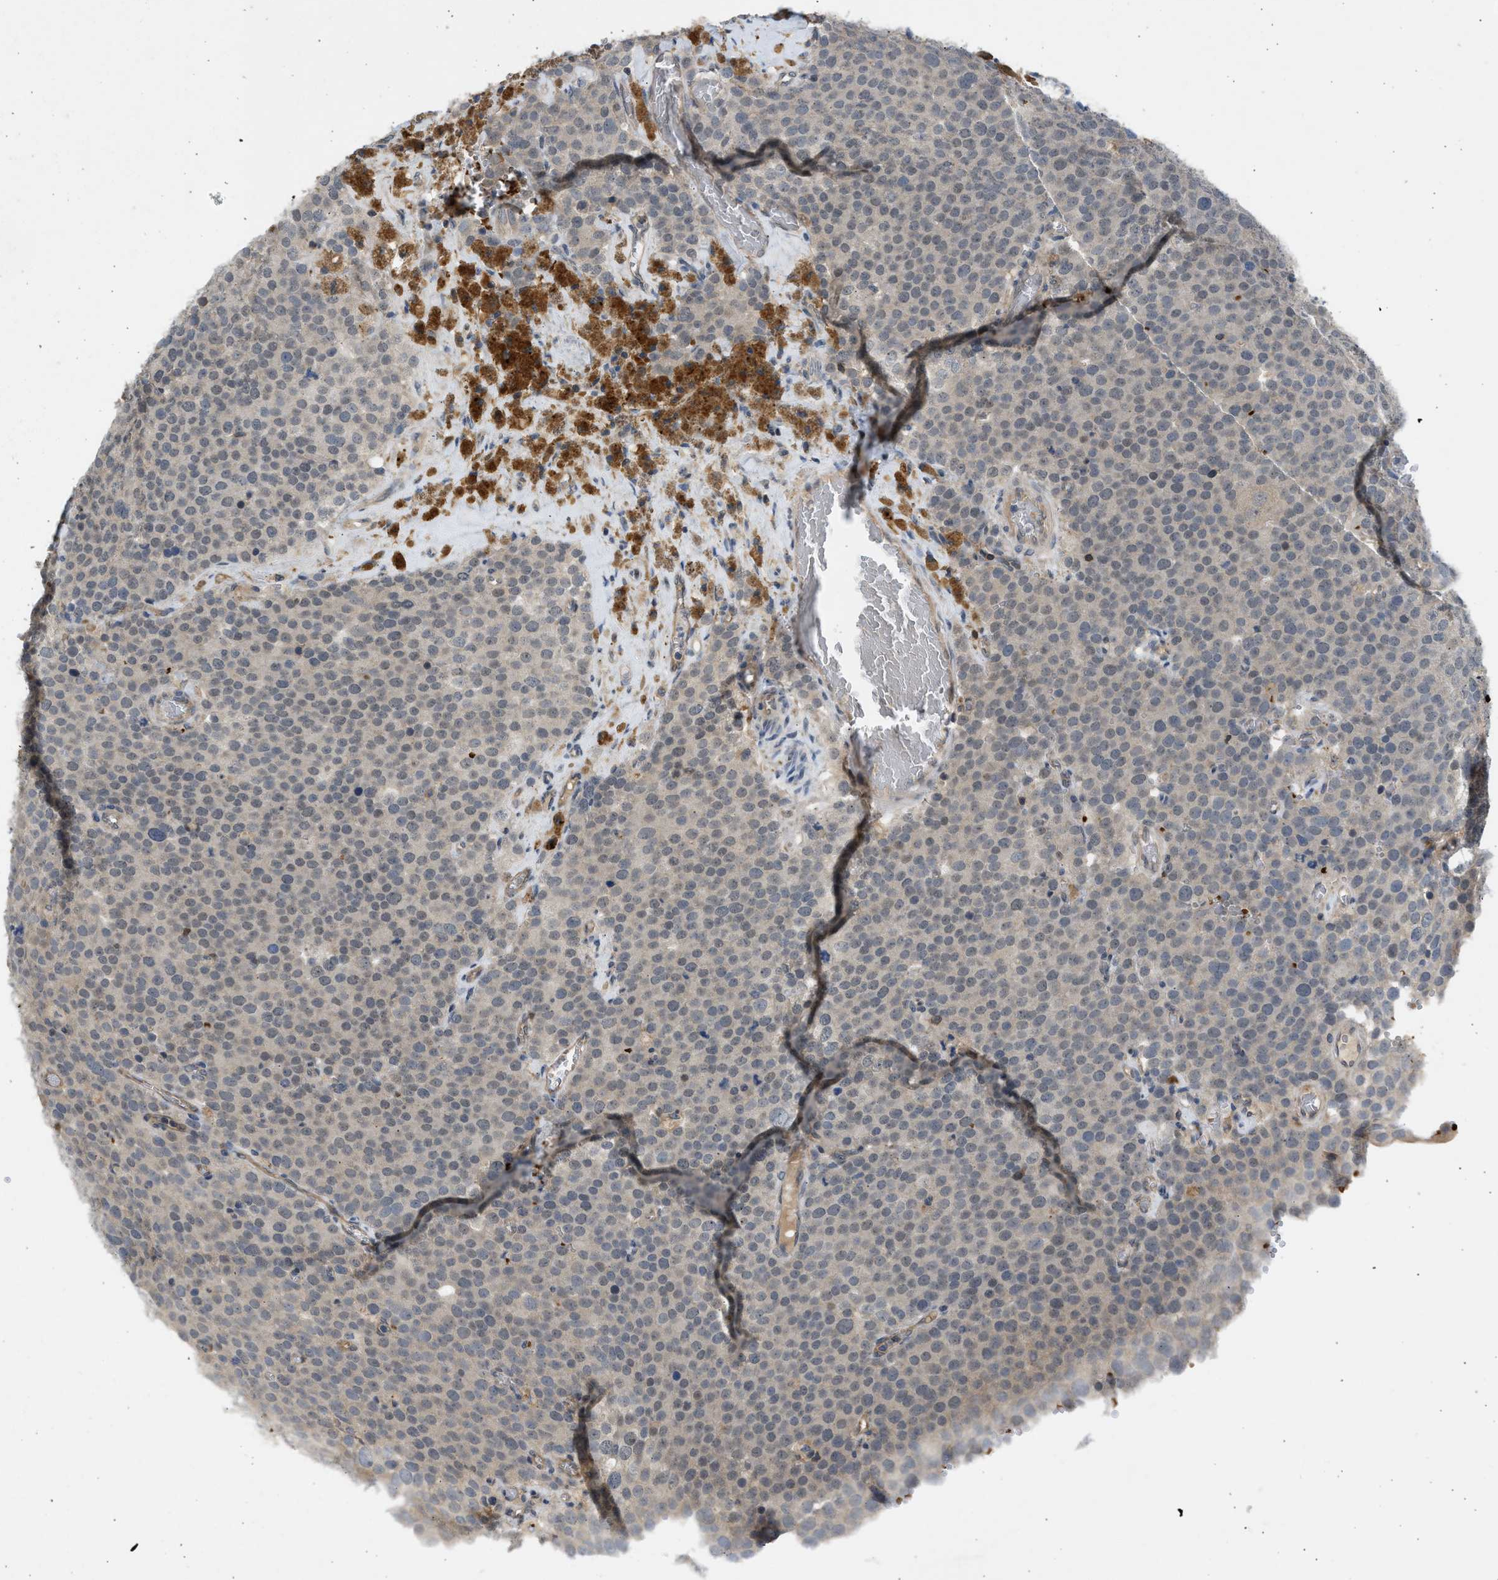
{"staining": {"intensity": "negative", "quantity": "none", "location": "none"}, "tissue": "testis cancer", "cell_type": "Tumor cells", "image_type": "cancer", "snomed": [{"axis": "morphology", "description": "Normal tissue, NOS"}, {"axis": "morphology", "description": "Seminoma, NOS"}, {"axis": "topography", "description": "Testis"}], "caption": "IHC image of seminoma (testis) stained for a protein (brown), which exhibits no staining in tumor cells.", "gene": "MAPK7", "patient": {"sex": "male", "age": 71}}